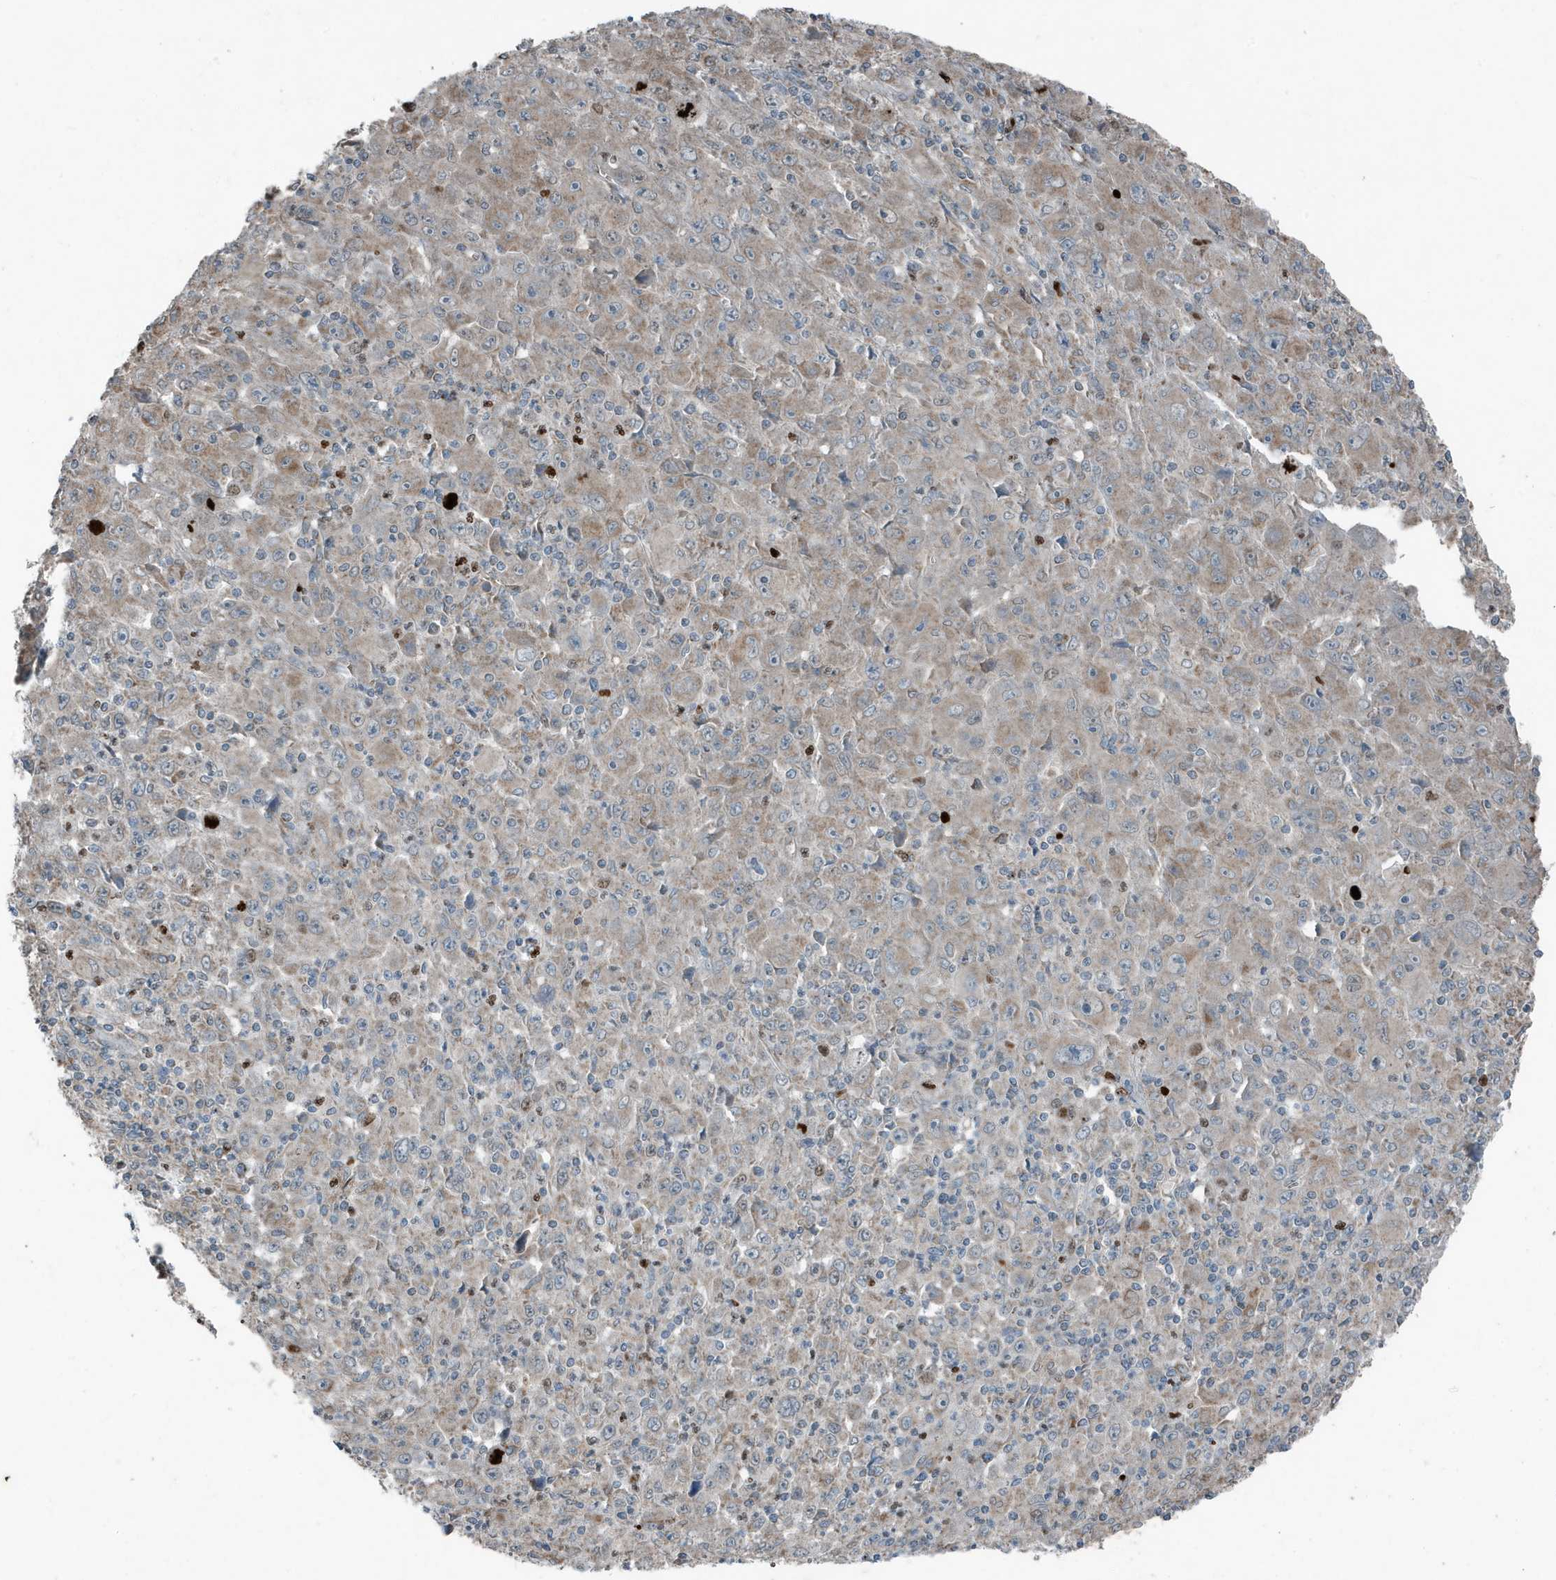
{"staining": {"intensity": "weak", "quantity": "25%-75%", "location": "cytoplasmic/membranous"}, "tissue": "melanoma", "cell_type": "Tumor cells", "image_type": "cancer", "snomed": [{"axis": "morphology", "description": "Malignant melanoma, Metastatic site"}, {"axis": "topography", "description": "Skin"}], "caption": "An image of melanoma stained for a protein displays weak cytoplasmic/membranous brown staining in tumor cells. (DAB (3,3'-diaminobenzidine) = brown stain, brightfield microscopy at high magnification).", "gene": "MT-CYB", "patient": {"sex": "female", "age": 56}}